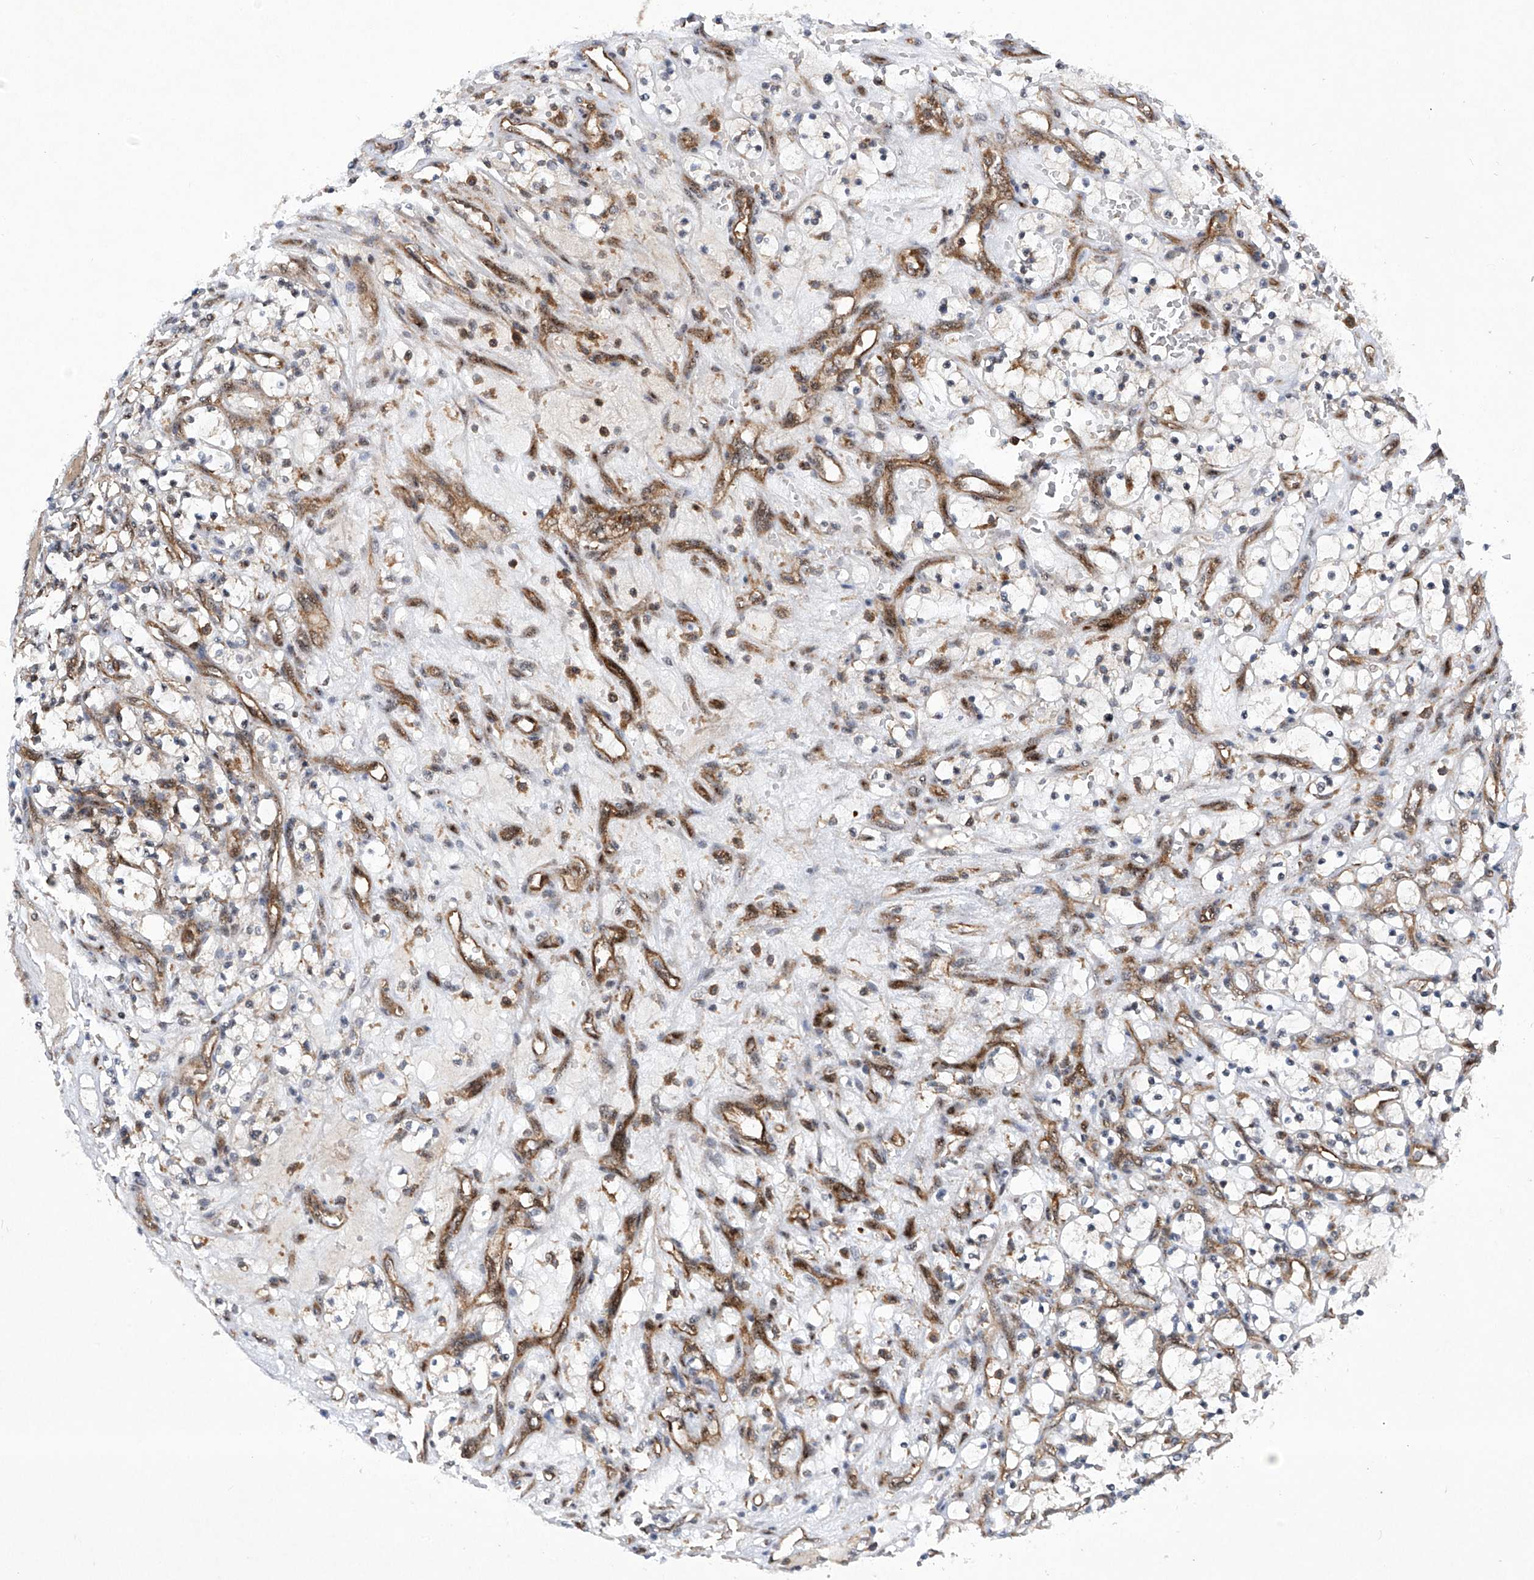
{"staining": {"intensity": "negative", "quantity": "none", "location": "none"}, "tissue": "renal cancer", "cell_type": "Tumor cells", "image_type": "cancer", "snomed": [{"axis": "morphology", "description": "Adenocarcinoma, NOS"}, {"axis": "topography", "description": "Kidney"}], "caption": "A photomicrograph of human renal cancer is negative for staining in tumor cells.", "gene": "CISH", "patient": {"sex": "female", "age": 69}}